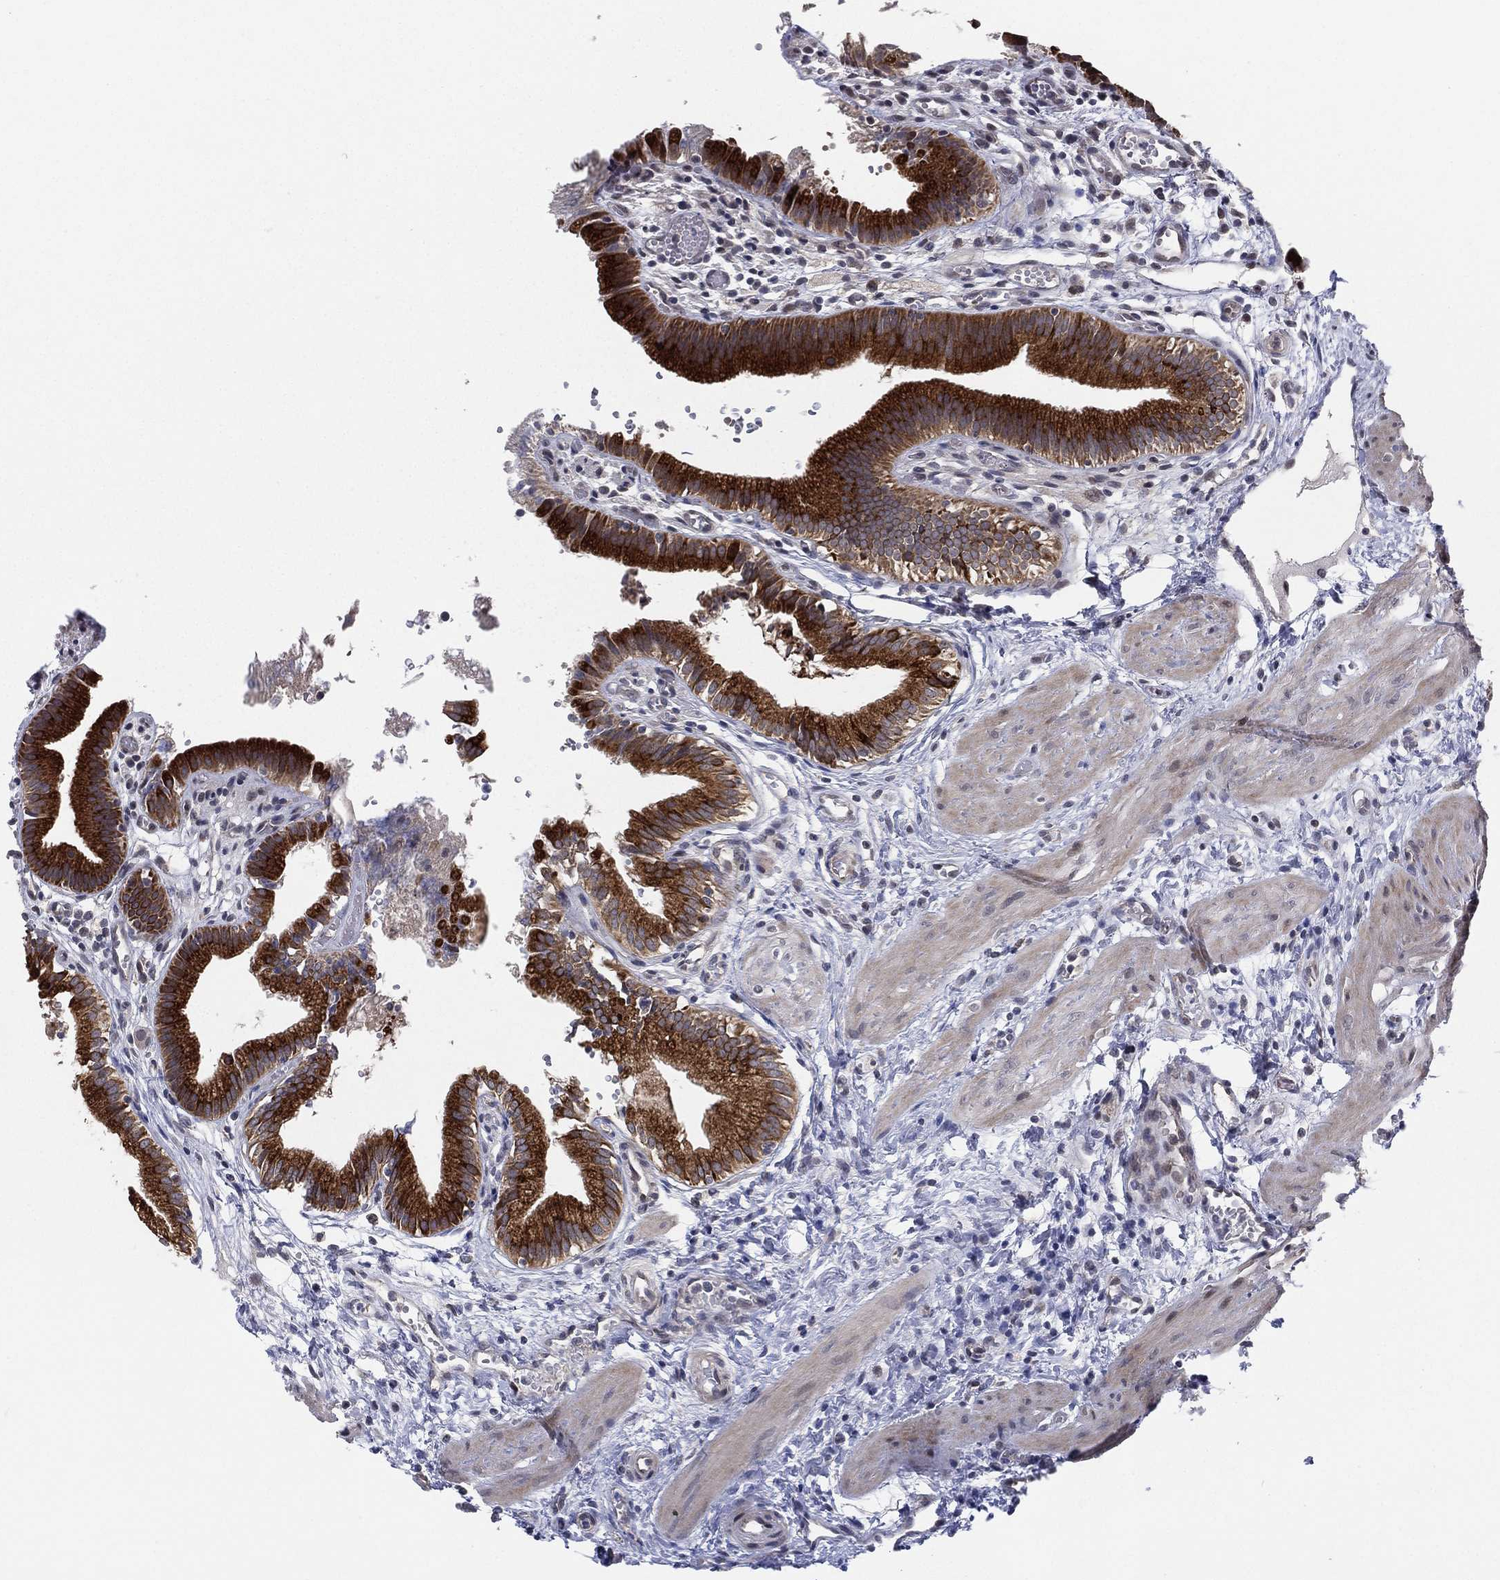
{"staining": {"intensity": "strong", "quantity": ">75%", "location": "cytoplasmic/membranous"}, "tissue": "gallbladder", "cell_type": "Glandular cells", "image_type": "normal", "snomed": [{"axis": "morphology", "description": "Normal tissue, NOS"}, {"axis": "topography", "description": "Gallbladder"}], "caption": "Glandular cells reveal strong cytoplasmic/membranous positivity in approximately >75% of cells in normal gallbladder.", "gene": "KAT14", "patient": {"sex": "female", "age": 24}}